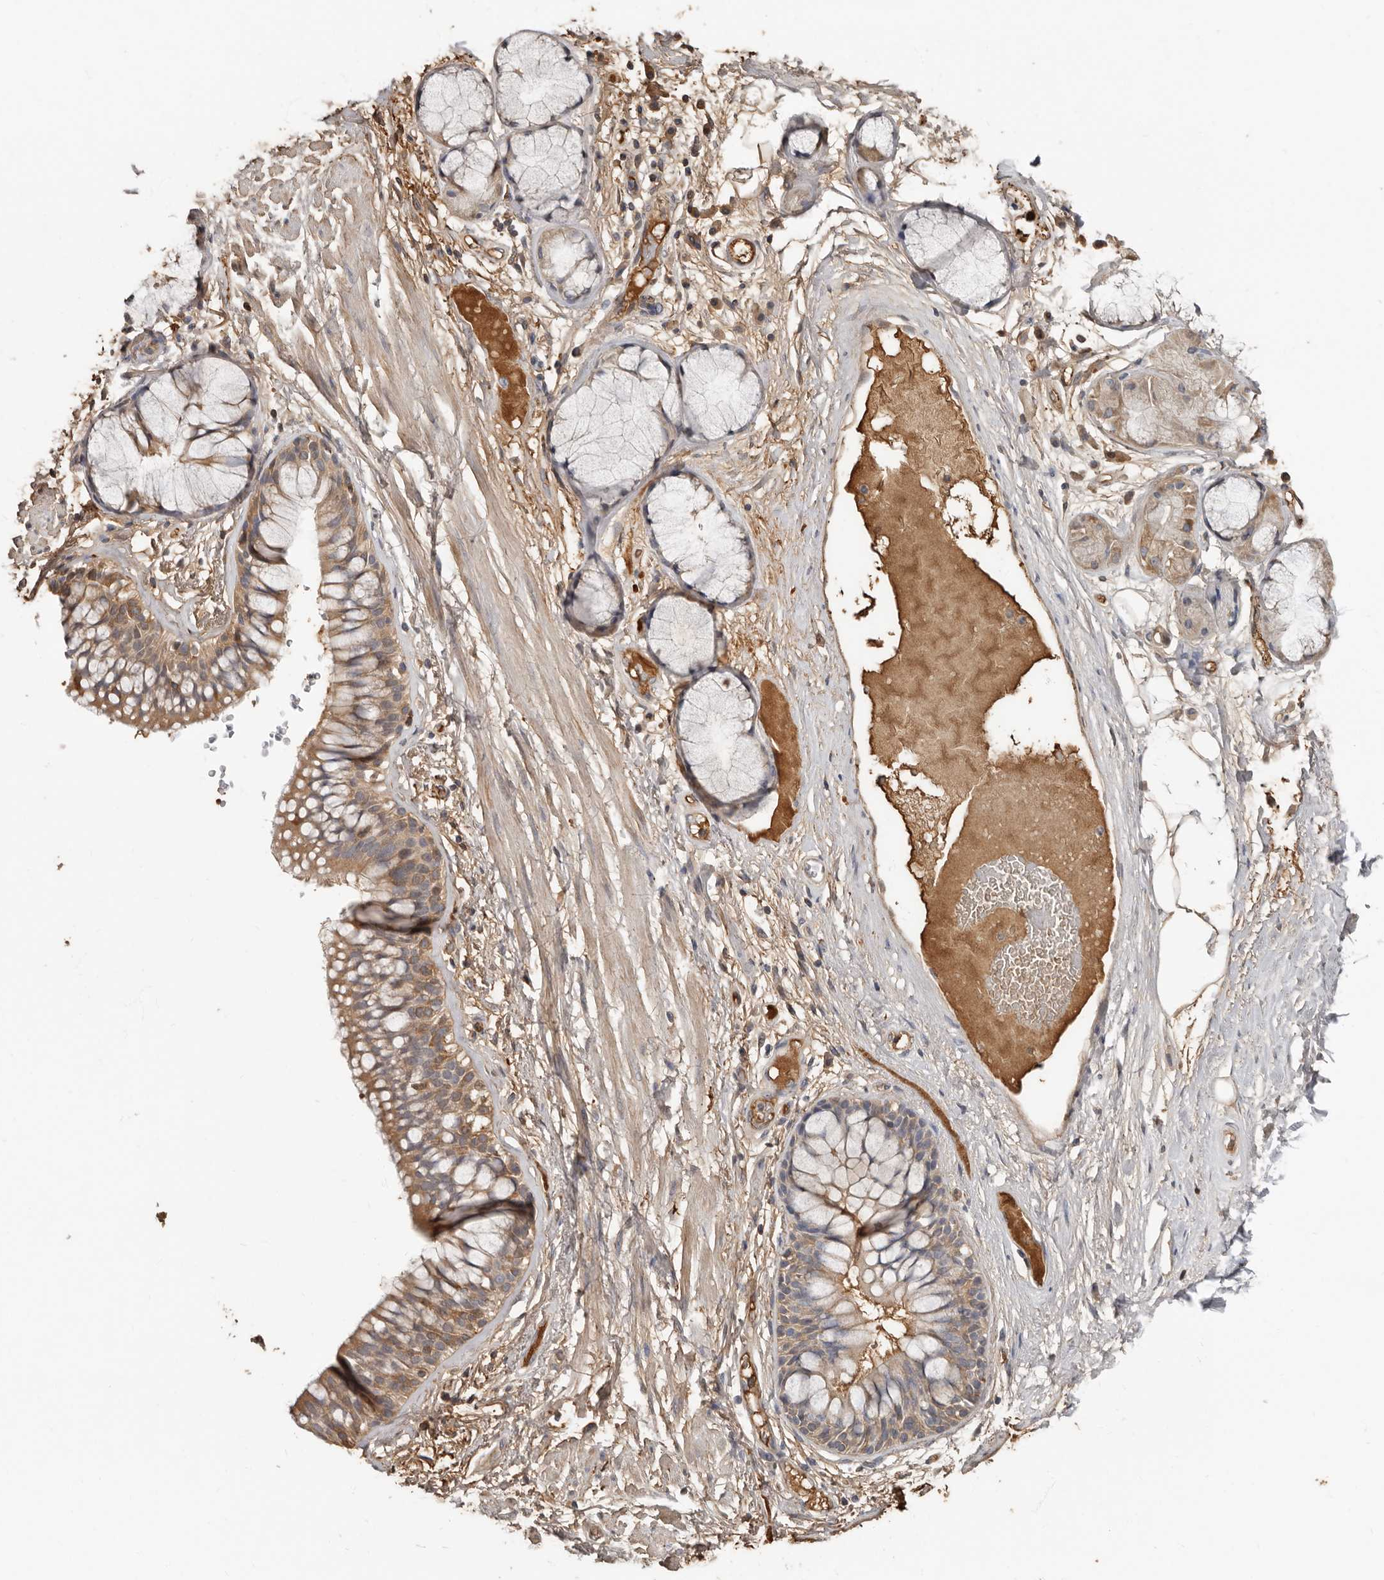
{"staining": {"intensity": "weak", "quantity": ">75%", "location": "cytoplasmic/membranous"}, "tissue": "adipose tissue", "cell_type": "Adipocytes", "image_type": "normal", "snomed": [{"axis": "morphology", "description": "Normal tissue, NOS"}, {"axis": "topography", "description": "Bronchus"}], "caption": "Protein analysis of normal adipose tissue demonstrates weak cytoplasmic/membranous staining in about >75% of adipocytes.", "gene": "LRGUK", "patient": {"sex": "male", "age": 66}}